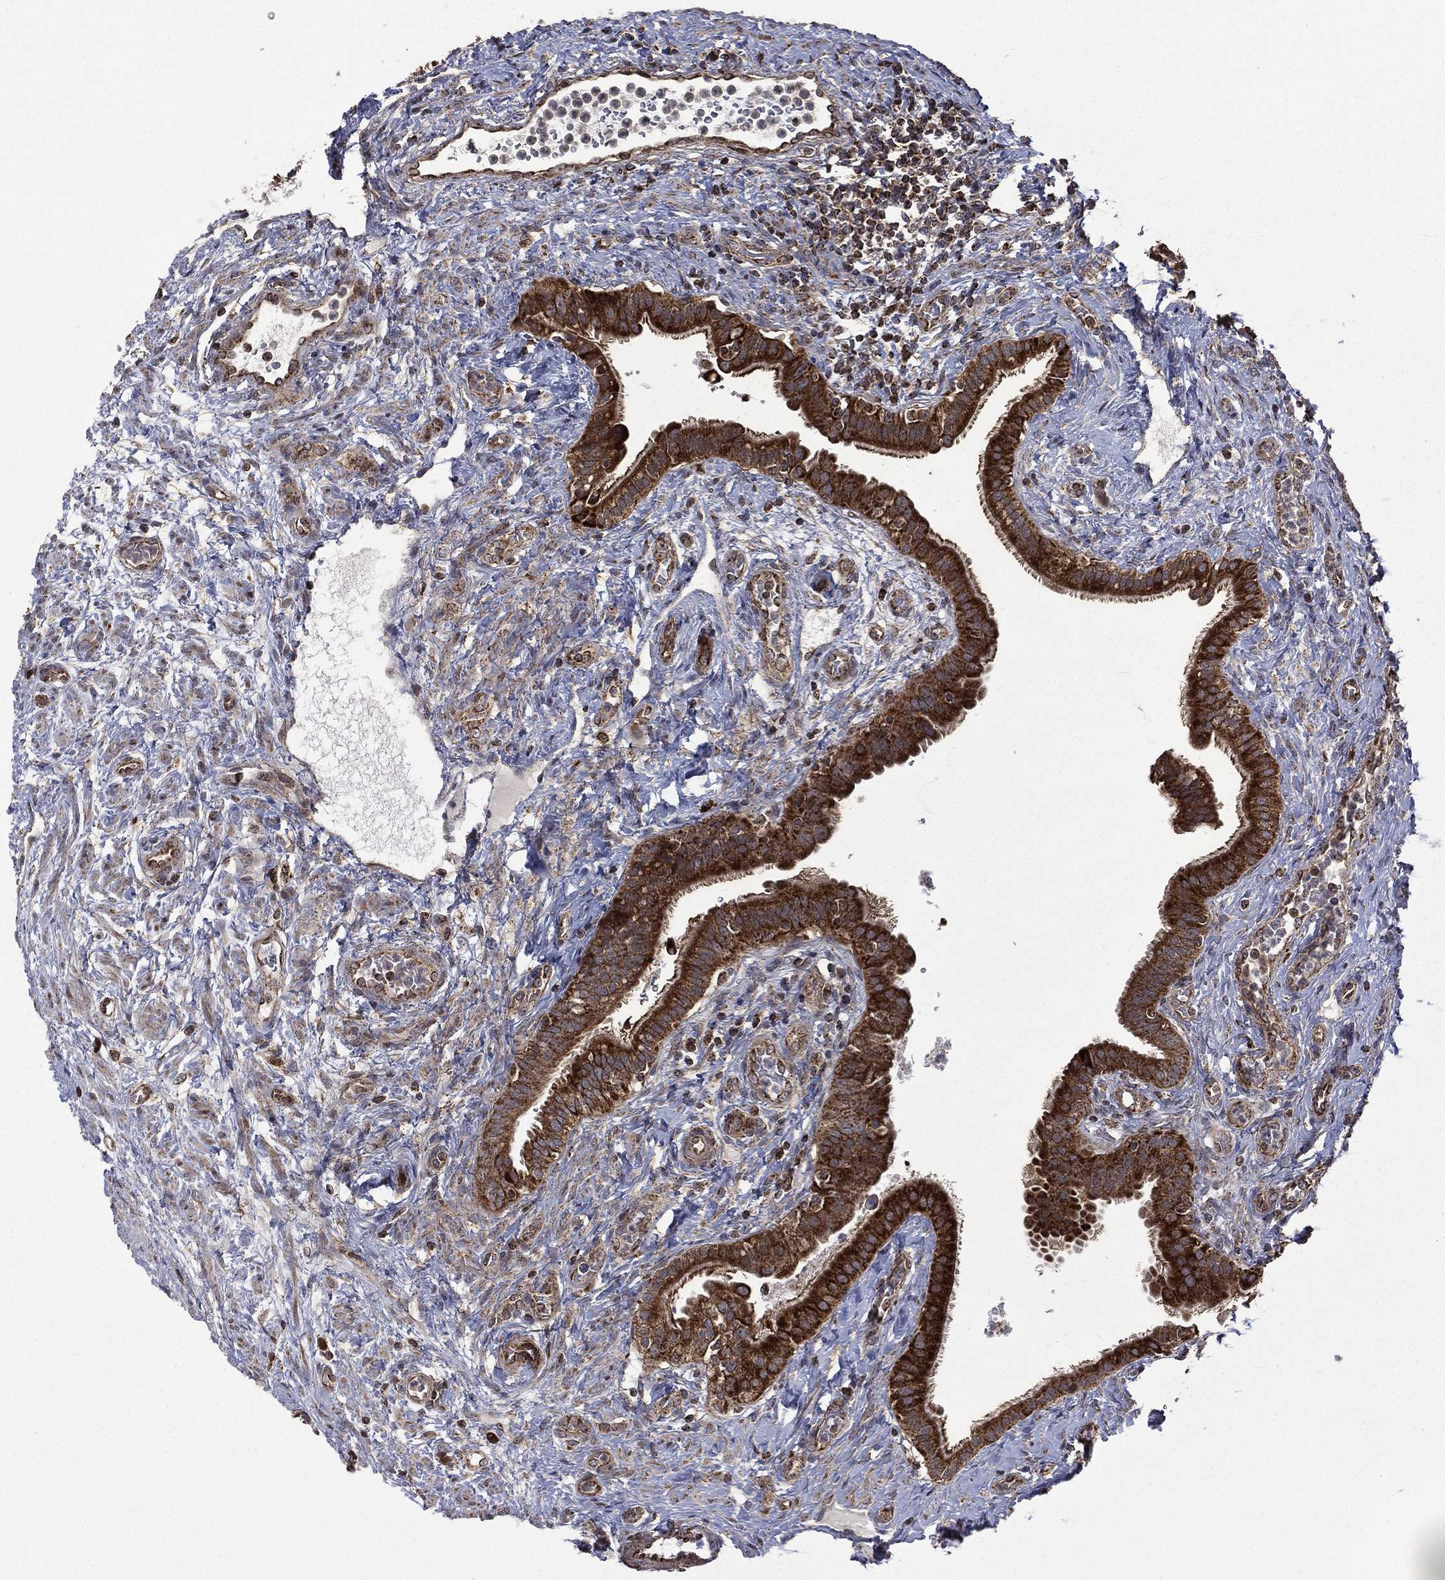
{"staining": {"intensity": "strong", "quantity": ">75%", "location": "cytoplasmic/membranous"}, "tissue": "fallopian tube", "cell_type": "Glandular cells", "image_type": "normal", "snomed": [{"axis": "morphology", "description": "Normal tissue, NOS"}, {"axis": "topography", "description": "Fallopian tube"}], "caption": "A high-resolution image shows immunohistochemistry staining of unremarkable fallopian tube, which reveals strong cytoplasmic/membranous expression in about >75% of glandular cells. (Stains: DAB in brown, nuclei in blue, Microscopy: brightfield microscopy at high magnification).", "gene": "GIMAP6", "patient": {"sex": "female", "age": 41}}